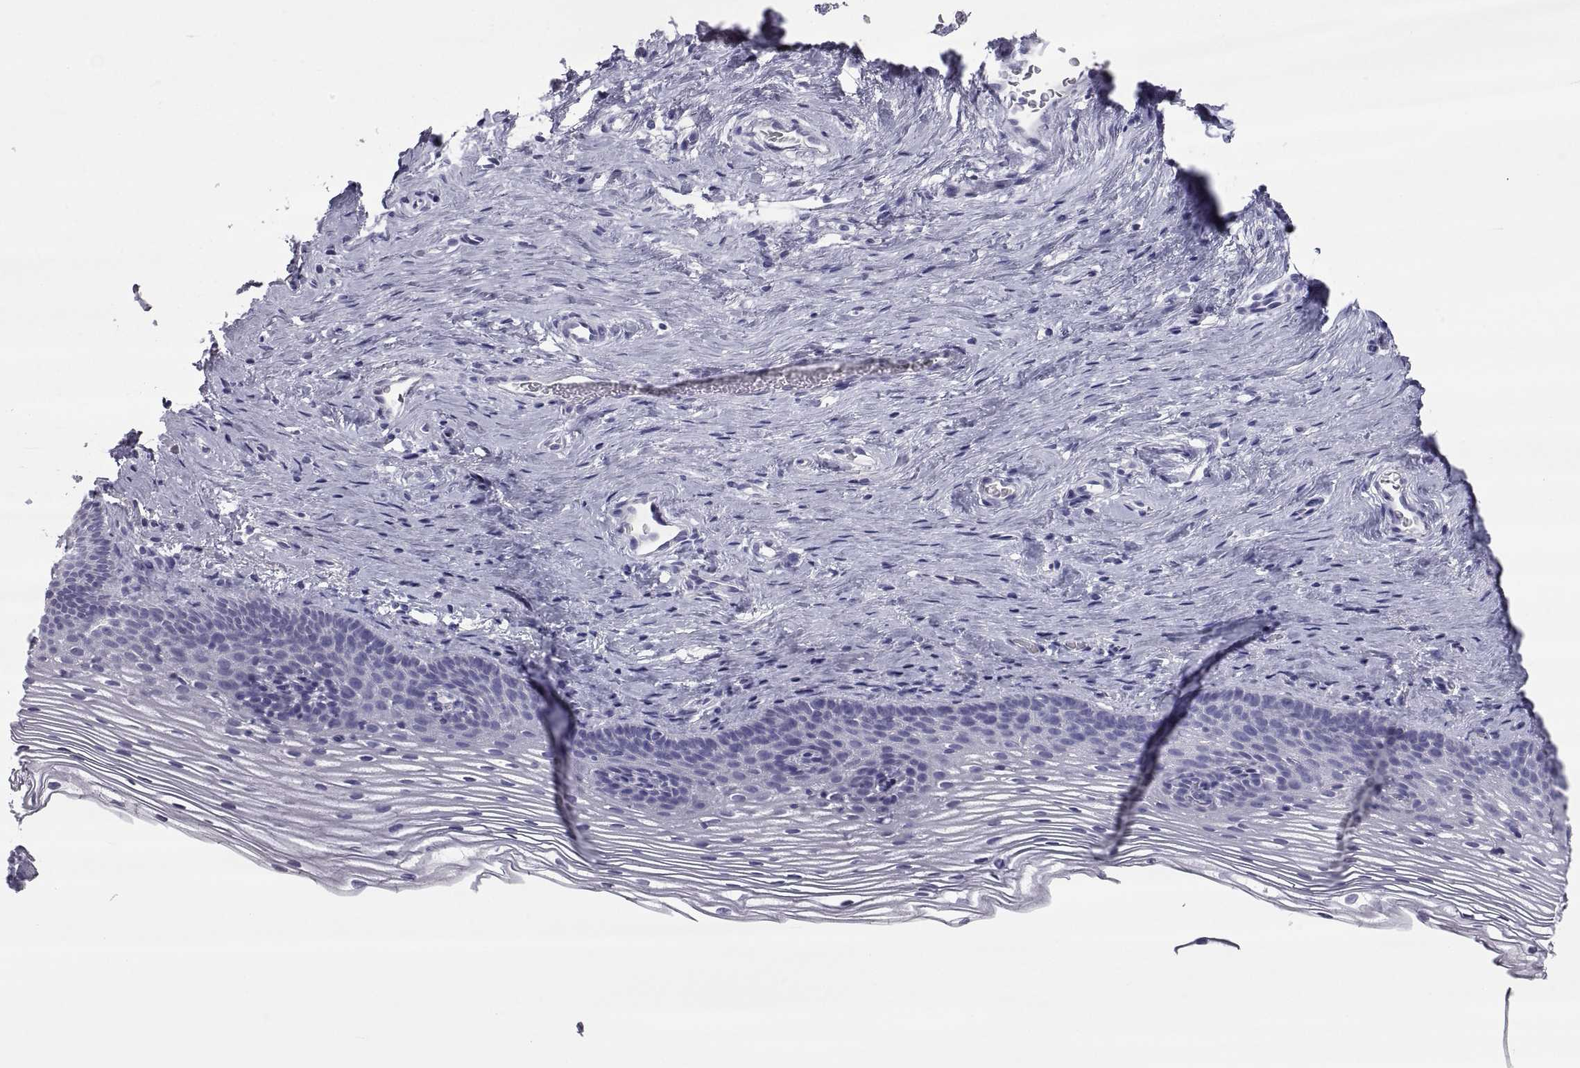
{"staining": {"intensity": "negative", "quantity": "none", "location": "none"}, "tissue": "cervix", "cell_type": "Glandular cells", "image_type": "normal", "snomed": [{"axis": "morphology", "description": "Normal tissue, NOS"}, {"axis": "topography", "description": "Cervix"}], "caption": "The image shows no staining of glandular cells in benign cervix.", "gene": "PCSK1N", "patient": {"sex": "female", "age": 39}}